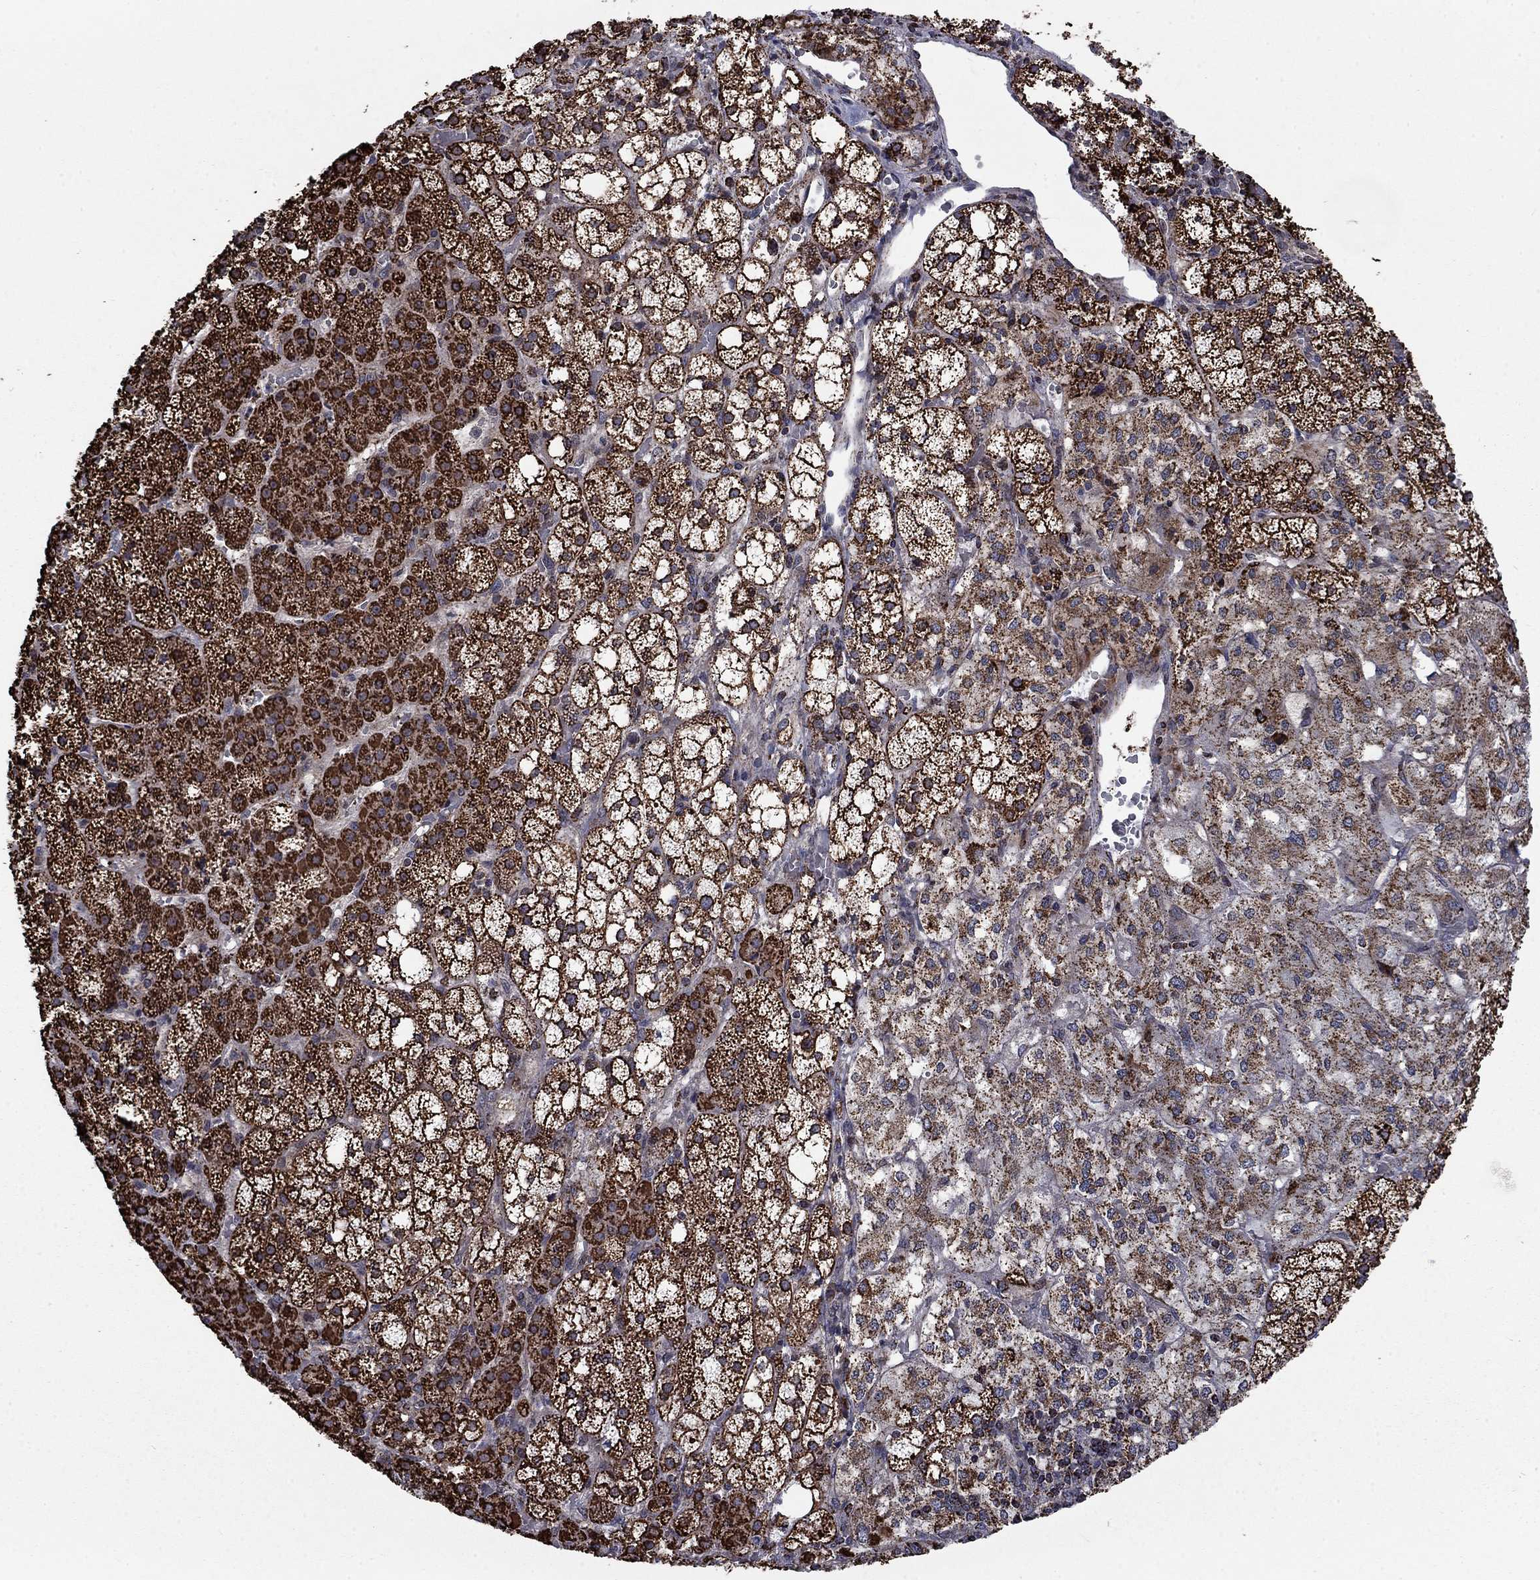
{"staining": {"intensity": "strong", "quantity": ">75%", "location": "cytoplasmic/membranous"}, "tissue": "adrenal gland", "cell_type": "Glandular cells", "image_type": "normal", "snomed": [{"axis": "morphology", "description": "Normal tissue, NOS"}, {"axis": "topography", "description": "Adrenal gland"}], "caption": "DAB immunohistochemical staining of unremarkable adrenal gland exhibits strong cytoplasmic/membranous protein expression in about >75% of glandular cells.", "gene": "MOAP1", "patient": {"sex": "male", "age": 53}}